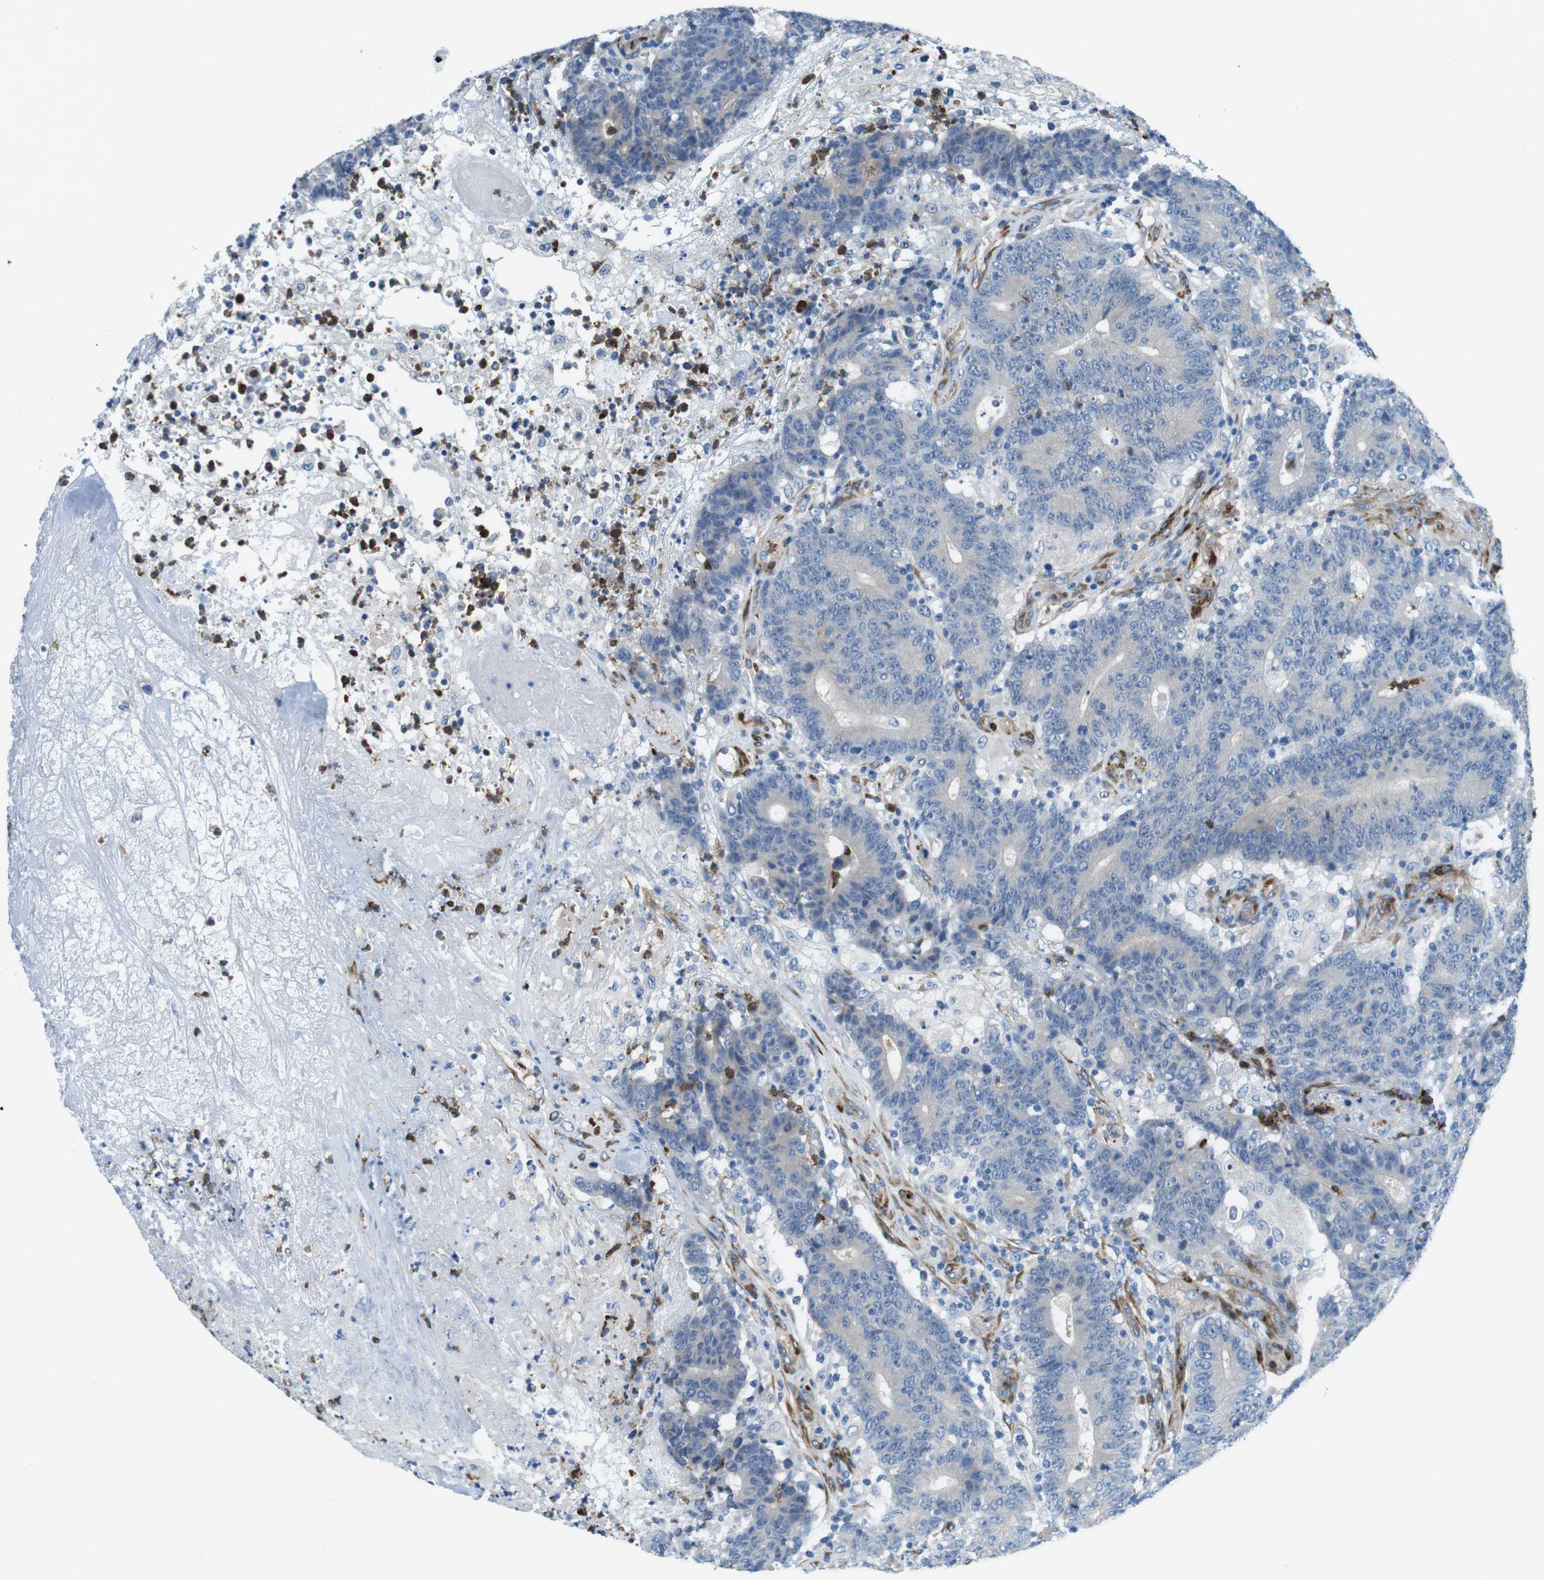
{"staining": {"intensity": "weak", "quantity": "<25%", "location": "cytoplasmic/membranous"}, "tissue": "colorectal cancer", "cell_type": "Tumor cells", "image_type": "cancer", "snomed": [{"axis": "morphology", "description": "Normal tissue, NOS"}, {"axis": "morphology", "description": "Adenocarcinoma, NOS"}, {"axis": "topography", "description": "Colon"}], "caption": "High power microscopy image of an immunohistochemistry histopathology image of colorectal cancer (adenocarcinoma), revealing no significant staining in tumor cells. (Stains: DAB (3,3'-diaminobenzidine) immunohistochemistry (IHC) with hematoxylin counter stain, Microscopy: brightfield microscopy at high magnification).", "gene": "EMP2", "patient": {"sex": "female", "age": 75}}